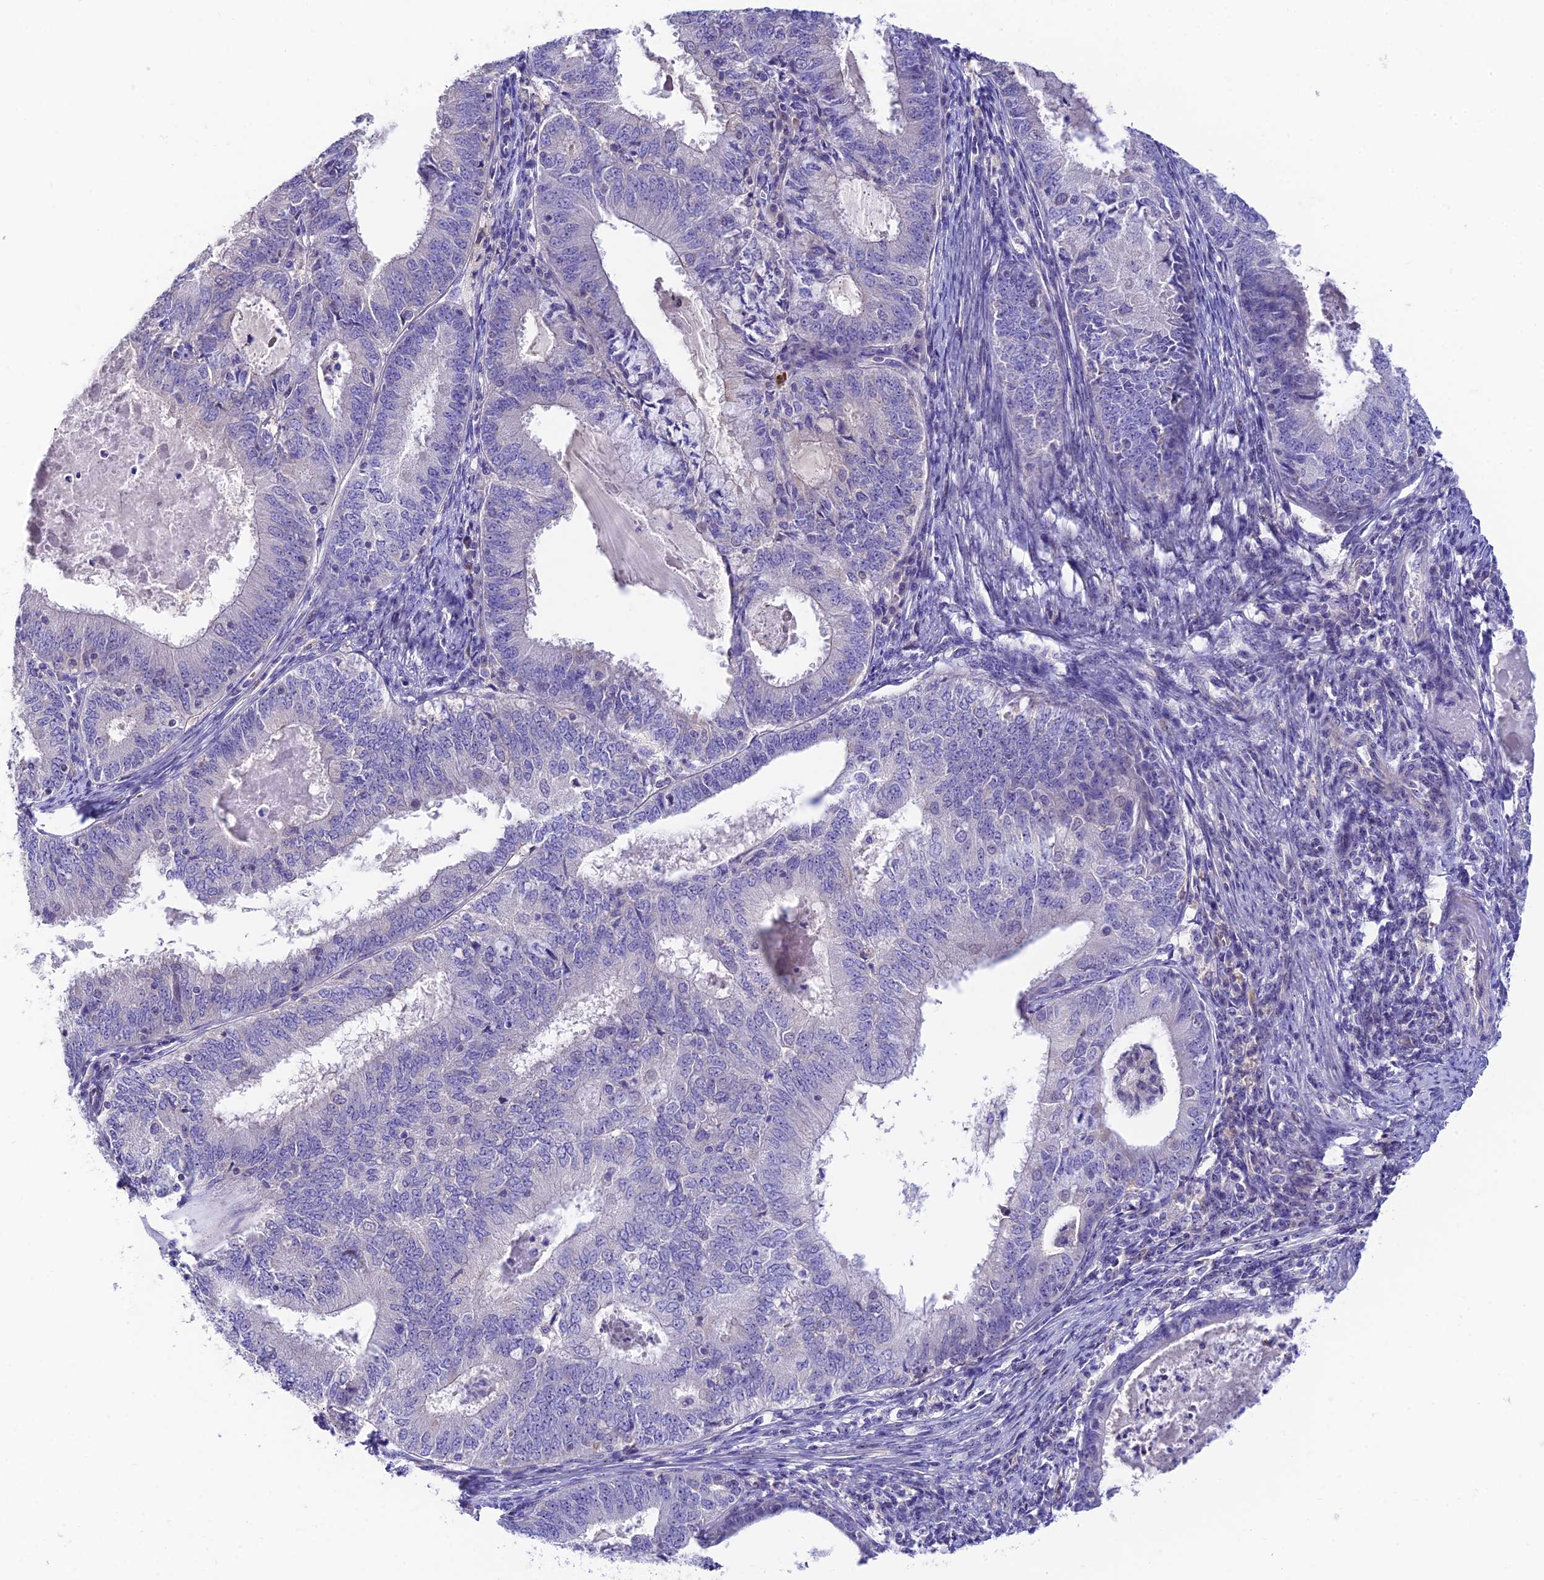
{"staining": {"intensity": "negative", "quantity": "none", "location": "none"}, "tissue": "endometrial cancer", "cell_type": "Tumor cells", "image_type": "cancer", "snomed": [{"axis": "morphology", "description": "Adenocarcinoma, NOS"}, {"axis": "topography", "description": "Endometrium"}], "caption": "This is an immunohistochemistry (IHC) micrograph of endometrial cancer. There is no positivity in tumor cells.", "gene": "DUSP29", "patient": {"sex": "female", "age": 57}}